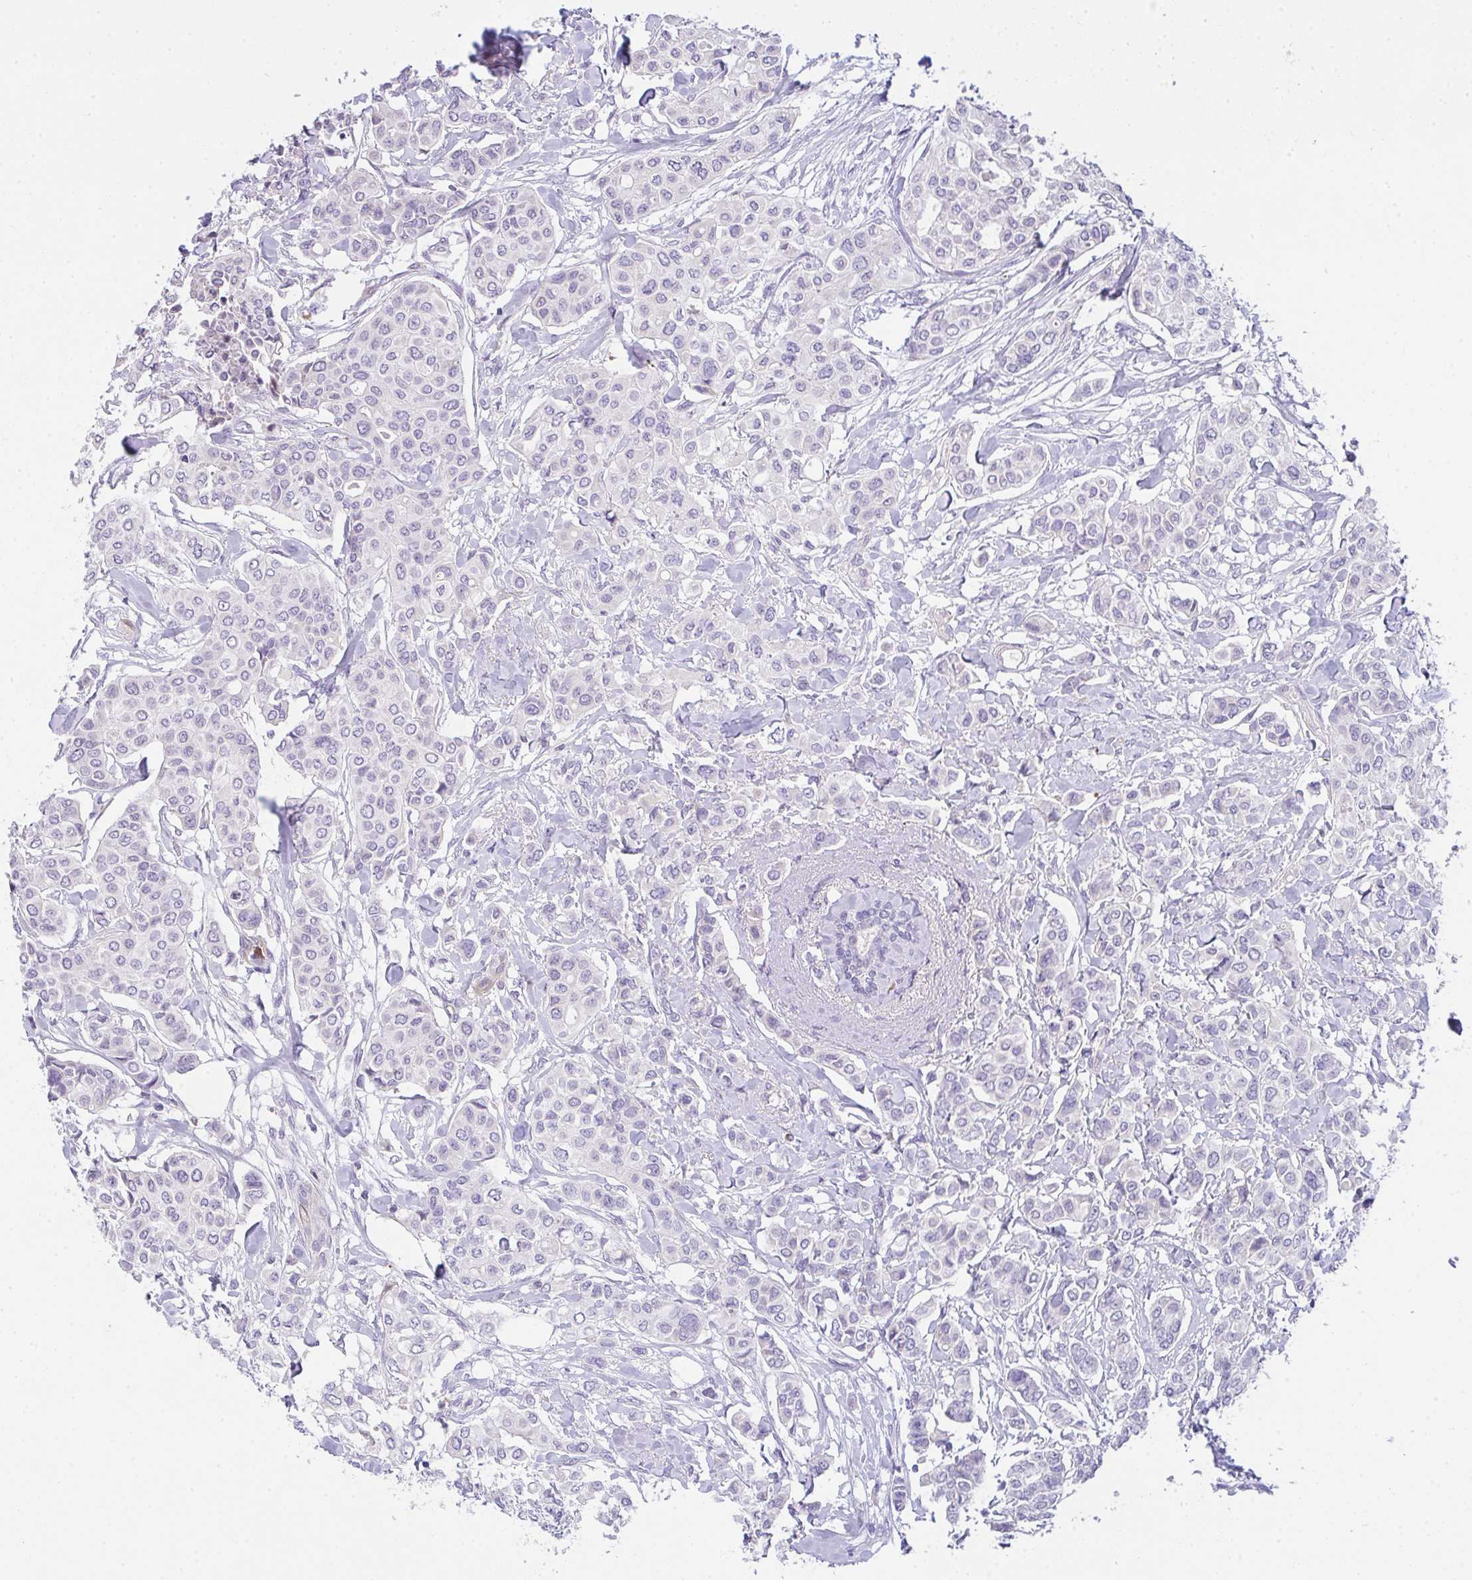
{"staining": {"intensity": "negative", "quantity": "none", "location": "none"}, "tissue": "breast cancer", "cell_type": "Tumor cells", "image_type": "cancer", "snomed": [{"axis": "morphology", "description": "Lobular carcinoma"}, {"axis": "topography", "description": "Breast"}], "caption": "Immunohistochemistry (IHC) micrograph of neoplastic tissue: breast cancer (lobular carcinoma) stained with DAB displays no significant protein expression in tumor cells. (IHC, brightfield microscopy, high magnification).", "gene": "COX7B", "patient": {"sex": "female", "age": 51}}